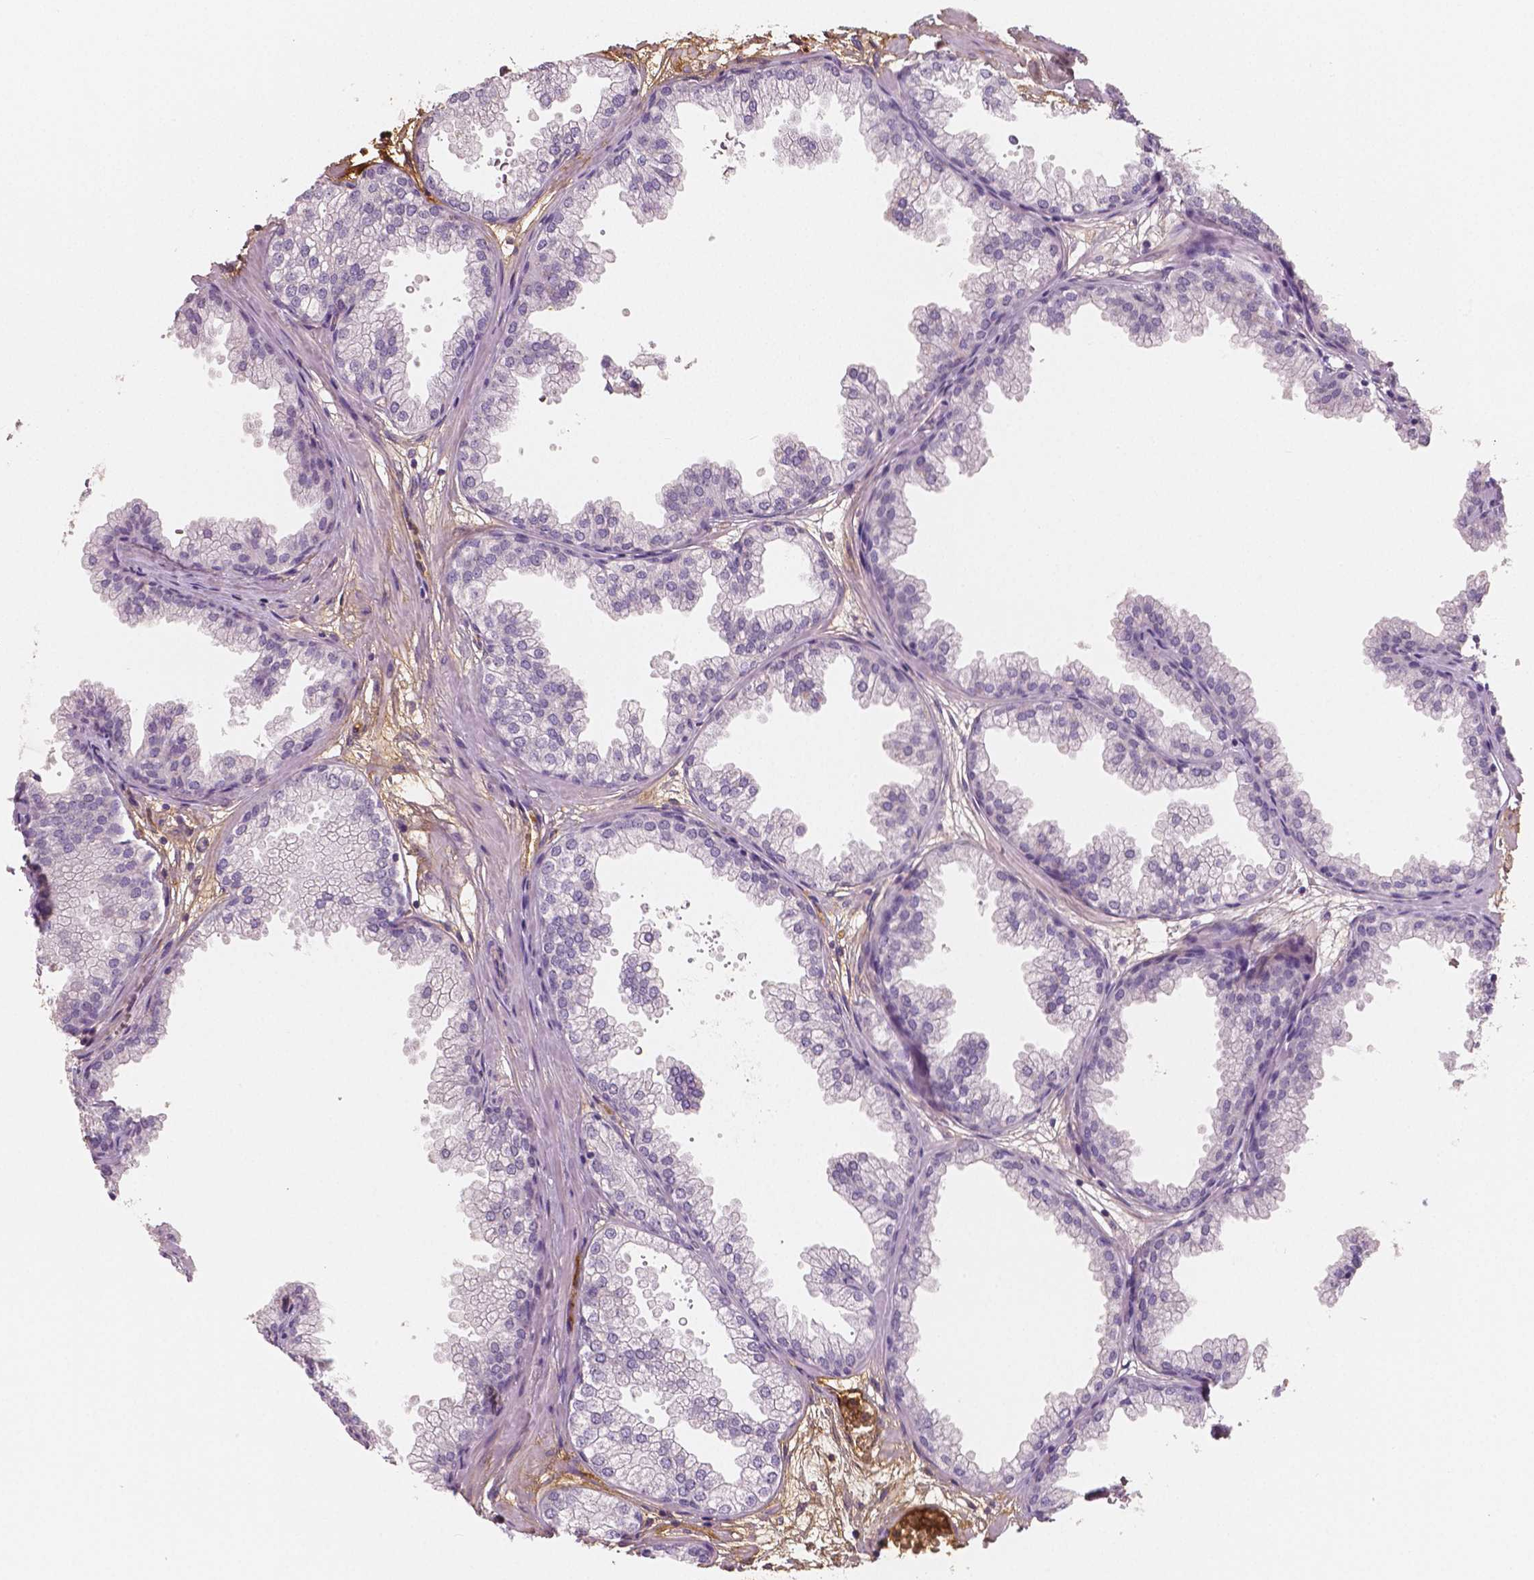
{"staining": {"intensity": "negative", "quantity": "none", "location": "none"}, "tissue": "prostate", "cell_type": "Glandular cells", "image_type": "normal", "snomed": [{"axis": "morphology", "description": "Normal tissue, NOS"}, {"axis": "topography", "description": "Prostate"}], "caption": "Immunohistochemistry (IHC) micrograph of benign human prostate stained for a protein (brown), which shows no expression in glandular cells. (Stains: DAB immunohistochemistry with hematoxylin counter stain, Microscopy: brightfield microscopy at high magnification).", "gene": "APOA4", "patient": {"sex": "male", "age": 37}}